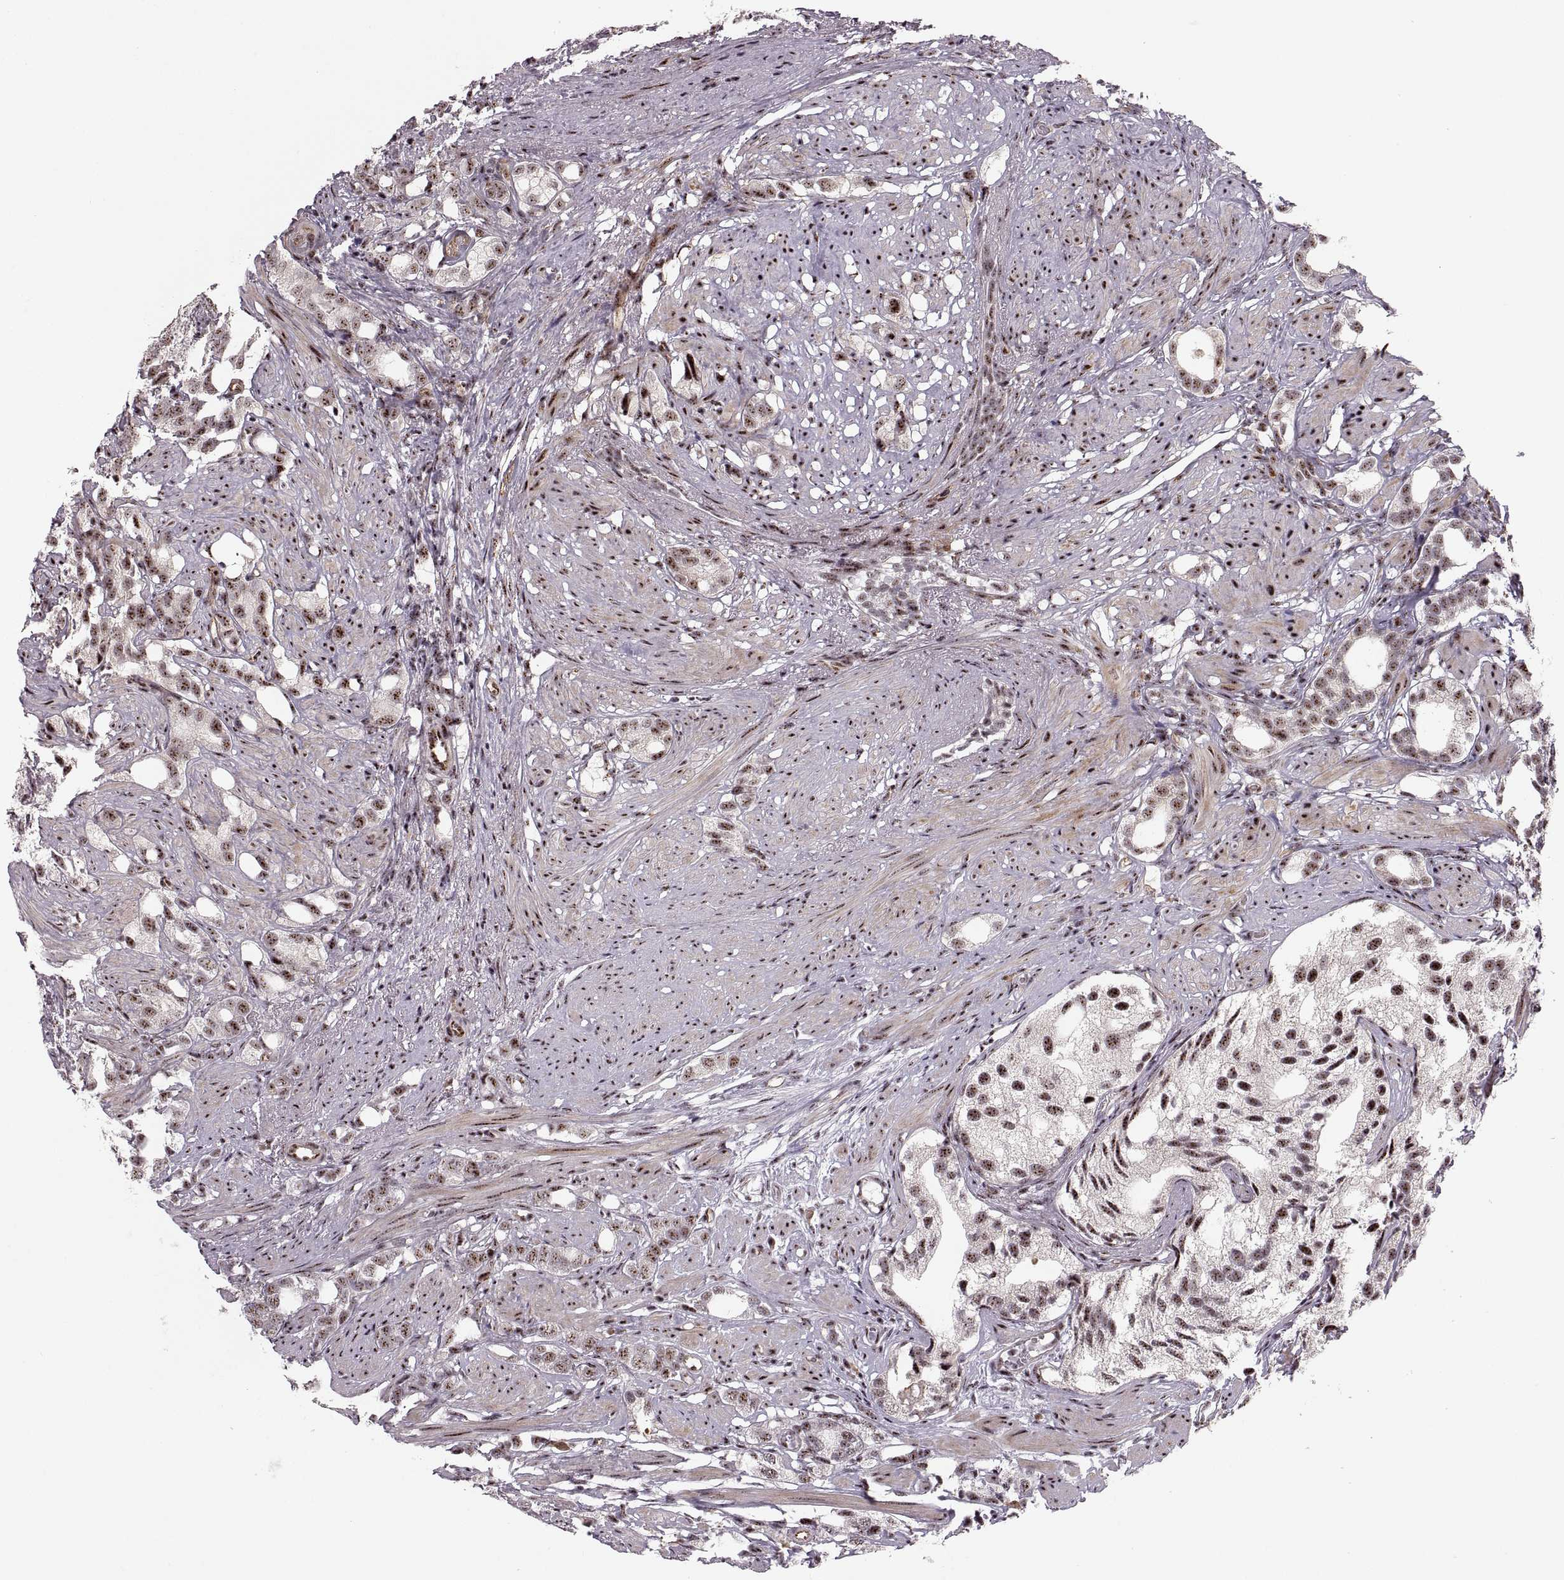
{"staining": {"intensity": "strong", "quantity": ">75%", "location": "nuclear"}, "tissue": "prostate cancer", "cell_type": "Tumor cells", "image_type": "cancer", "snomed": [{"axis": "morphology", "description": "Adenocarcinoma, High grade"}, {"axis": "topography", "description": "Prostate"}], "caption": "Immunohistochemical staining of human prostate high-grade adenocarcinoma displays high levels of strong nuclear protein expression in about >75% of tumor cells.", "gene": "ZCCHC17", "patient": {"sex": "male", "age": 82}}